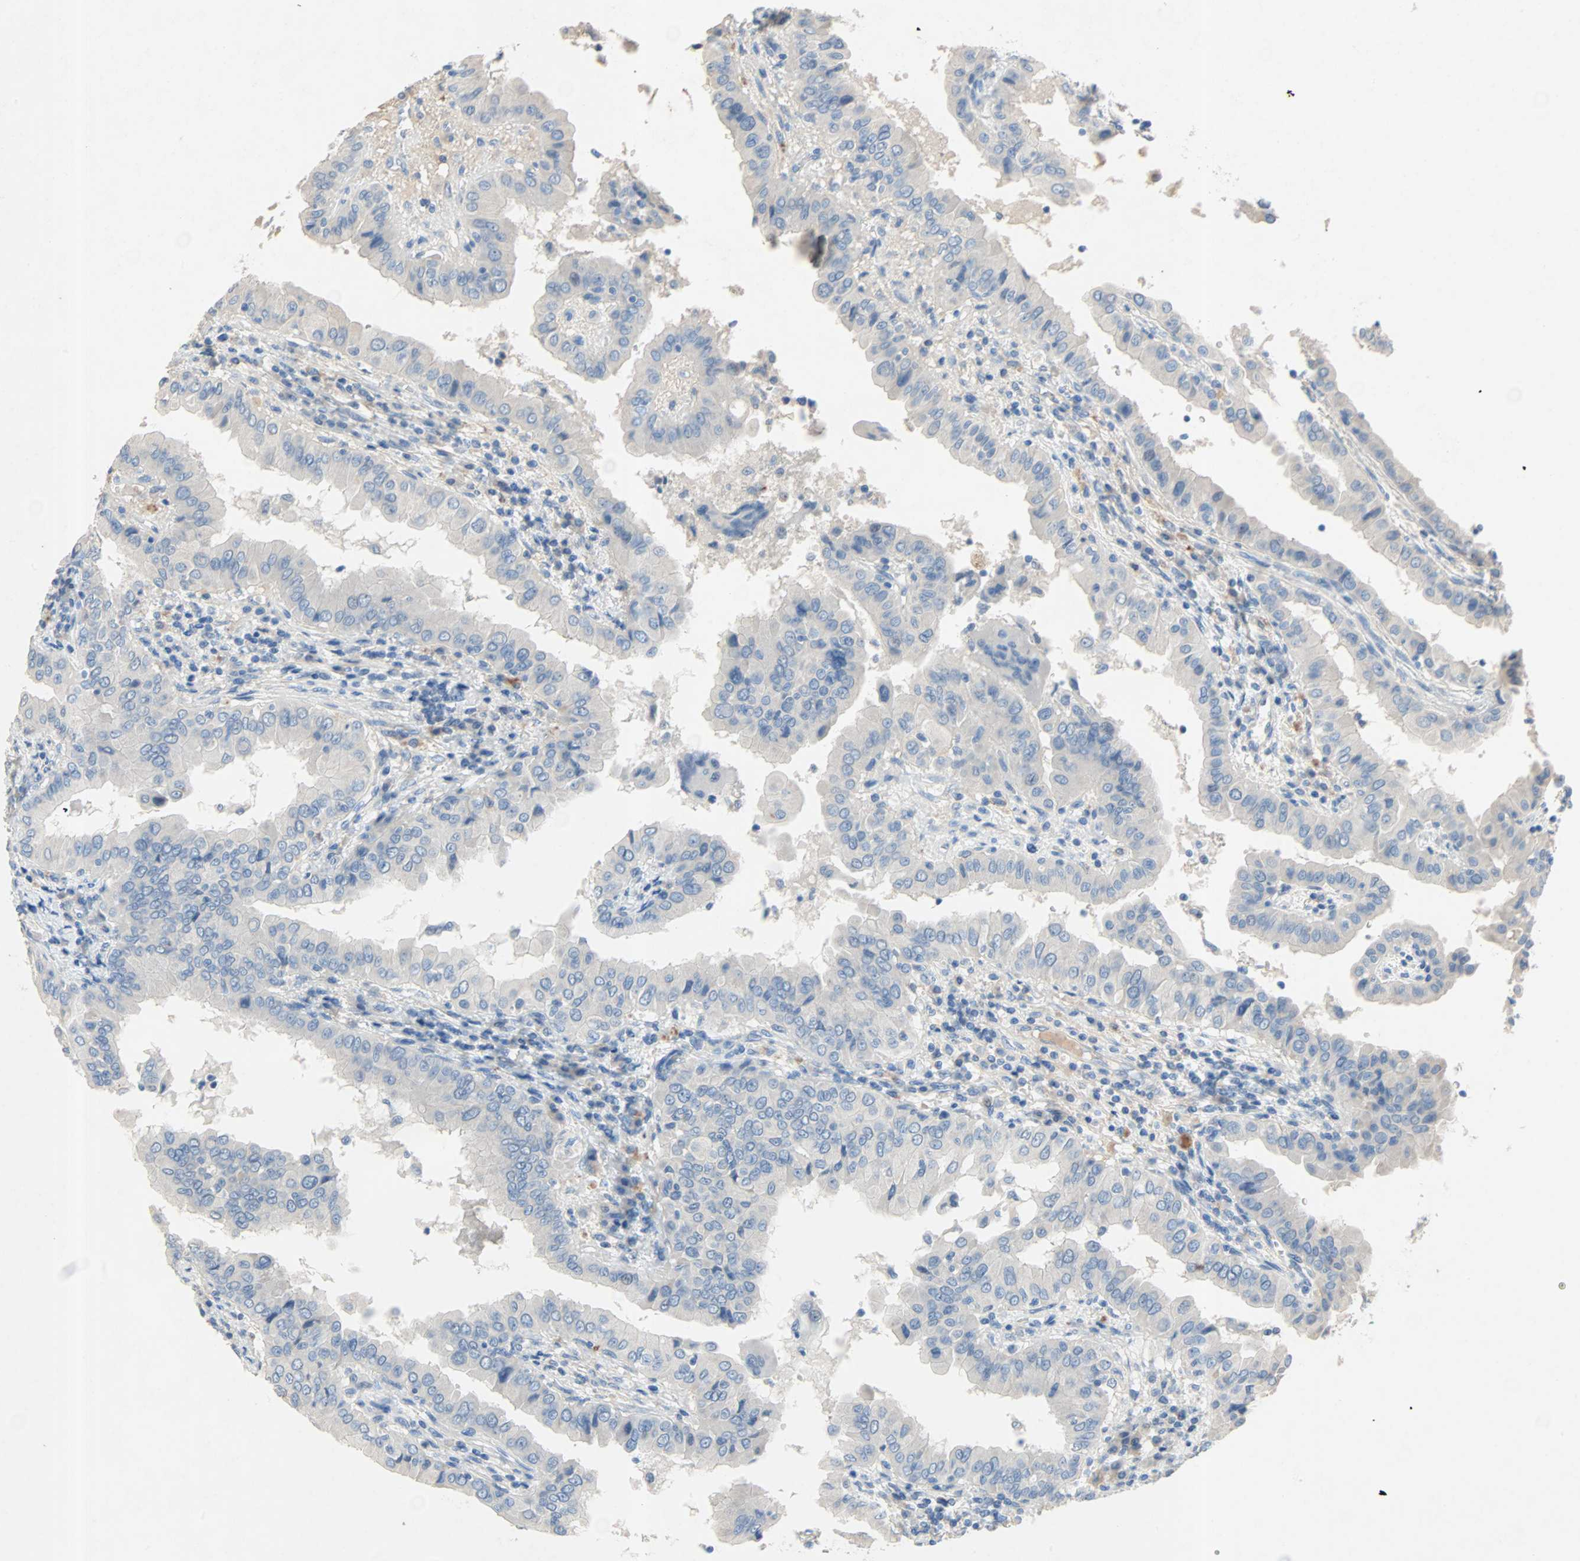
{"staining": {"intensity": "negative", "quantity": "none", "location": "none"}, "tissue": "thyroid cancer", "cell_type": "Tumor cells", "image_type": "cancer", "snomed": [{"axis": "morphology", "description": "Papillary adenocarcinoma, NOS"}, {"axis": "topography", "description": "Thyroid gland"}], "caption": "Tumor cells are negative for protein expression in human thyroid papillary adenocarcinoma. (IHC, brightfield microscopy, high magnification).", "gene": "PCDHB2", "patient": {"sex": "male", "age": 33}}